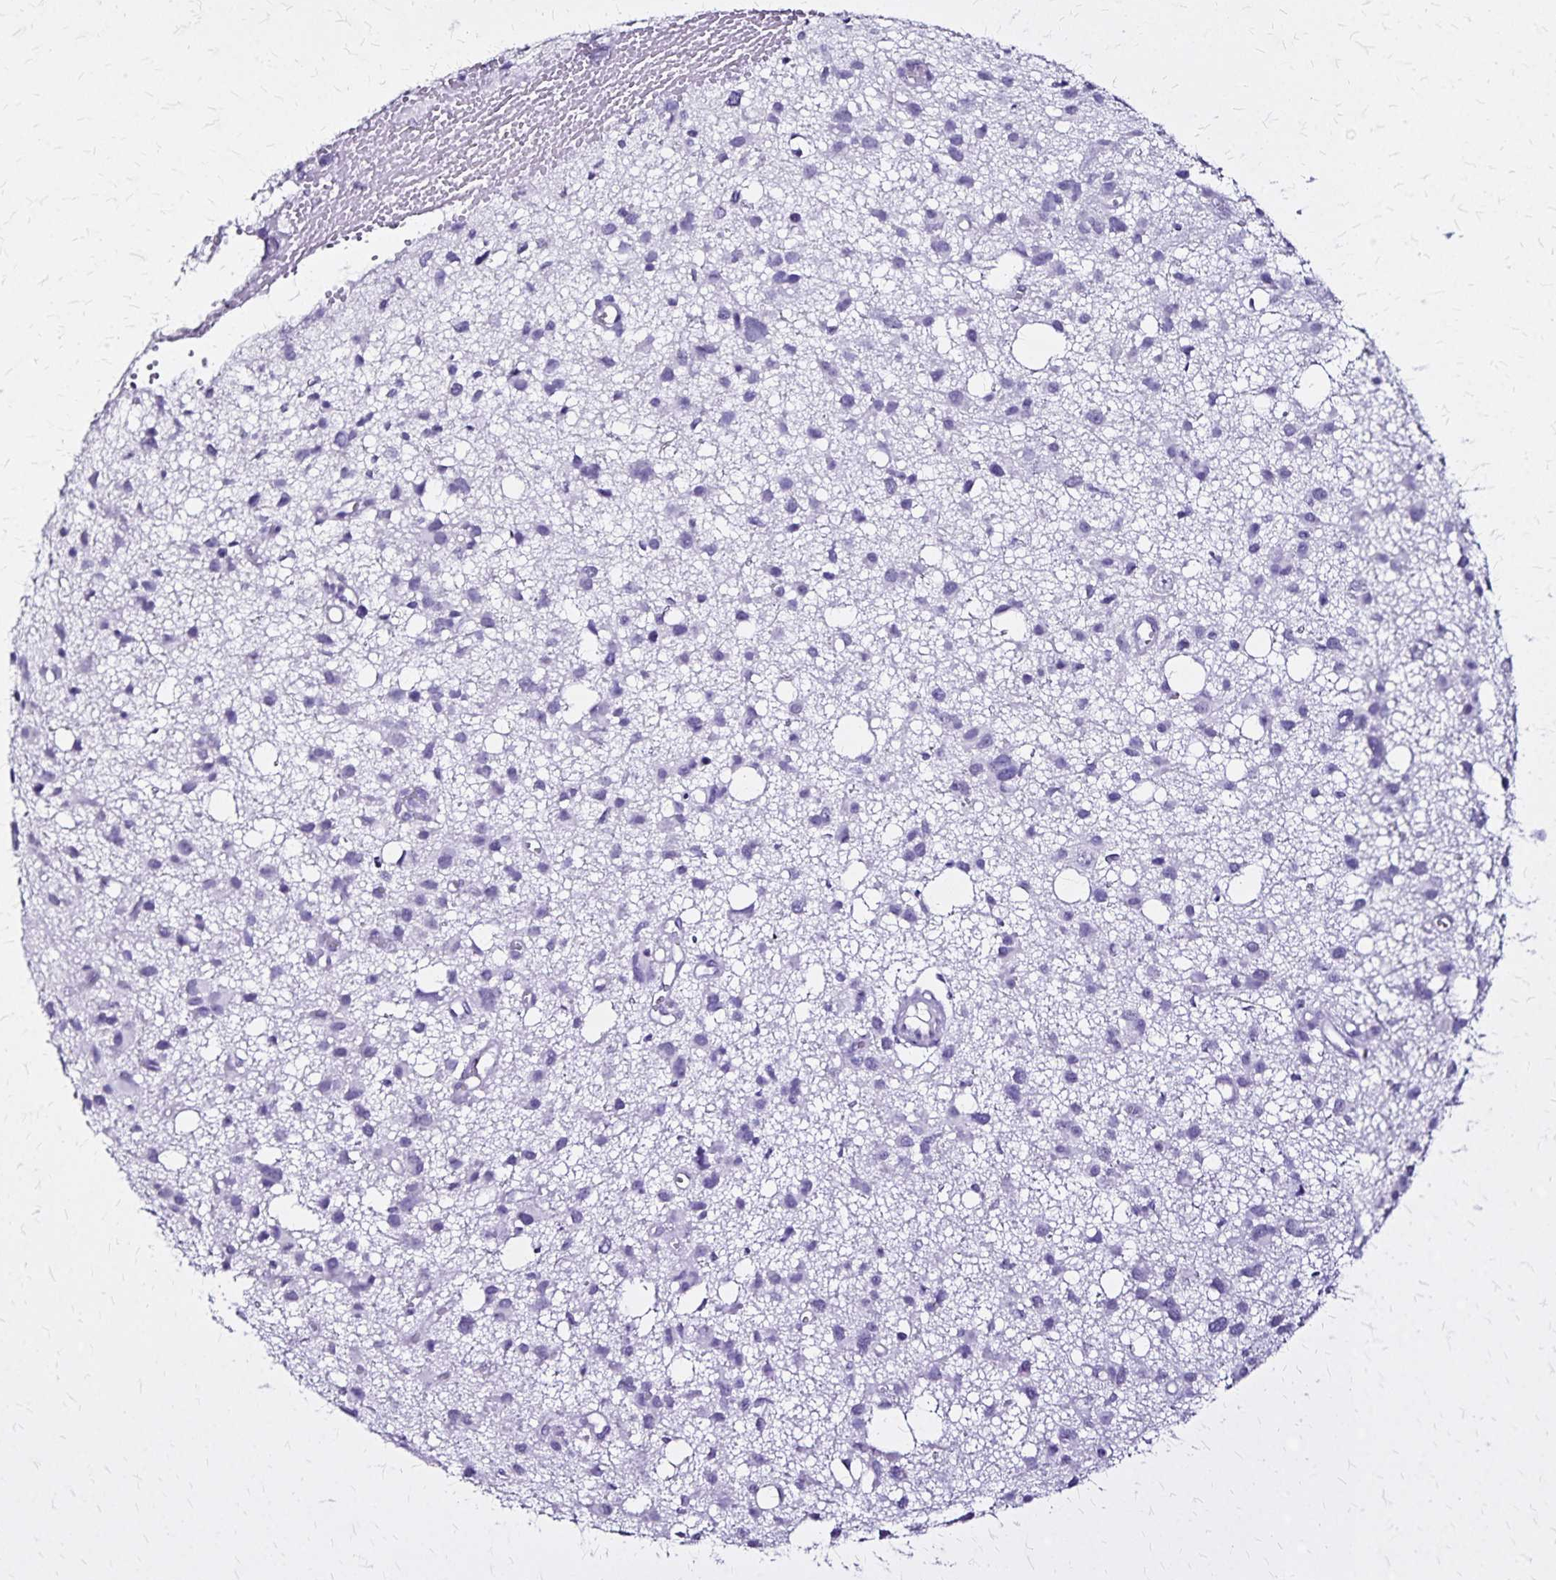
{"staining": {"intensity": "negative", "quantity": "none", "location": "none"}, "tissue": "glioma", "cell_type": "Tumor cells", "image_type": "cancer", "snomed": [{"axis": "morphology", "description": "Glioma, malignant, High grade"}, {"axis": "topography", "description": "Brain"}], "caption": "Histopathology image shows no significant protein expression in tumor cells of glioma.", "gene": "KRT2", "patient": {"sex": "male", "age": 23}}